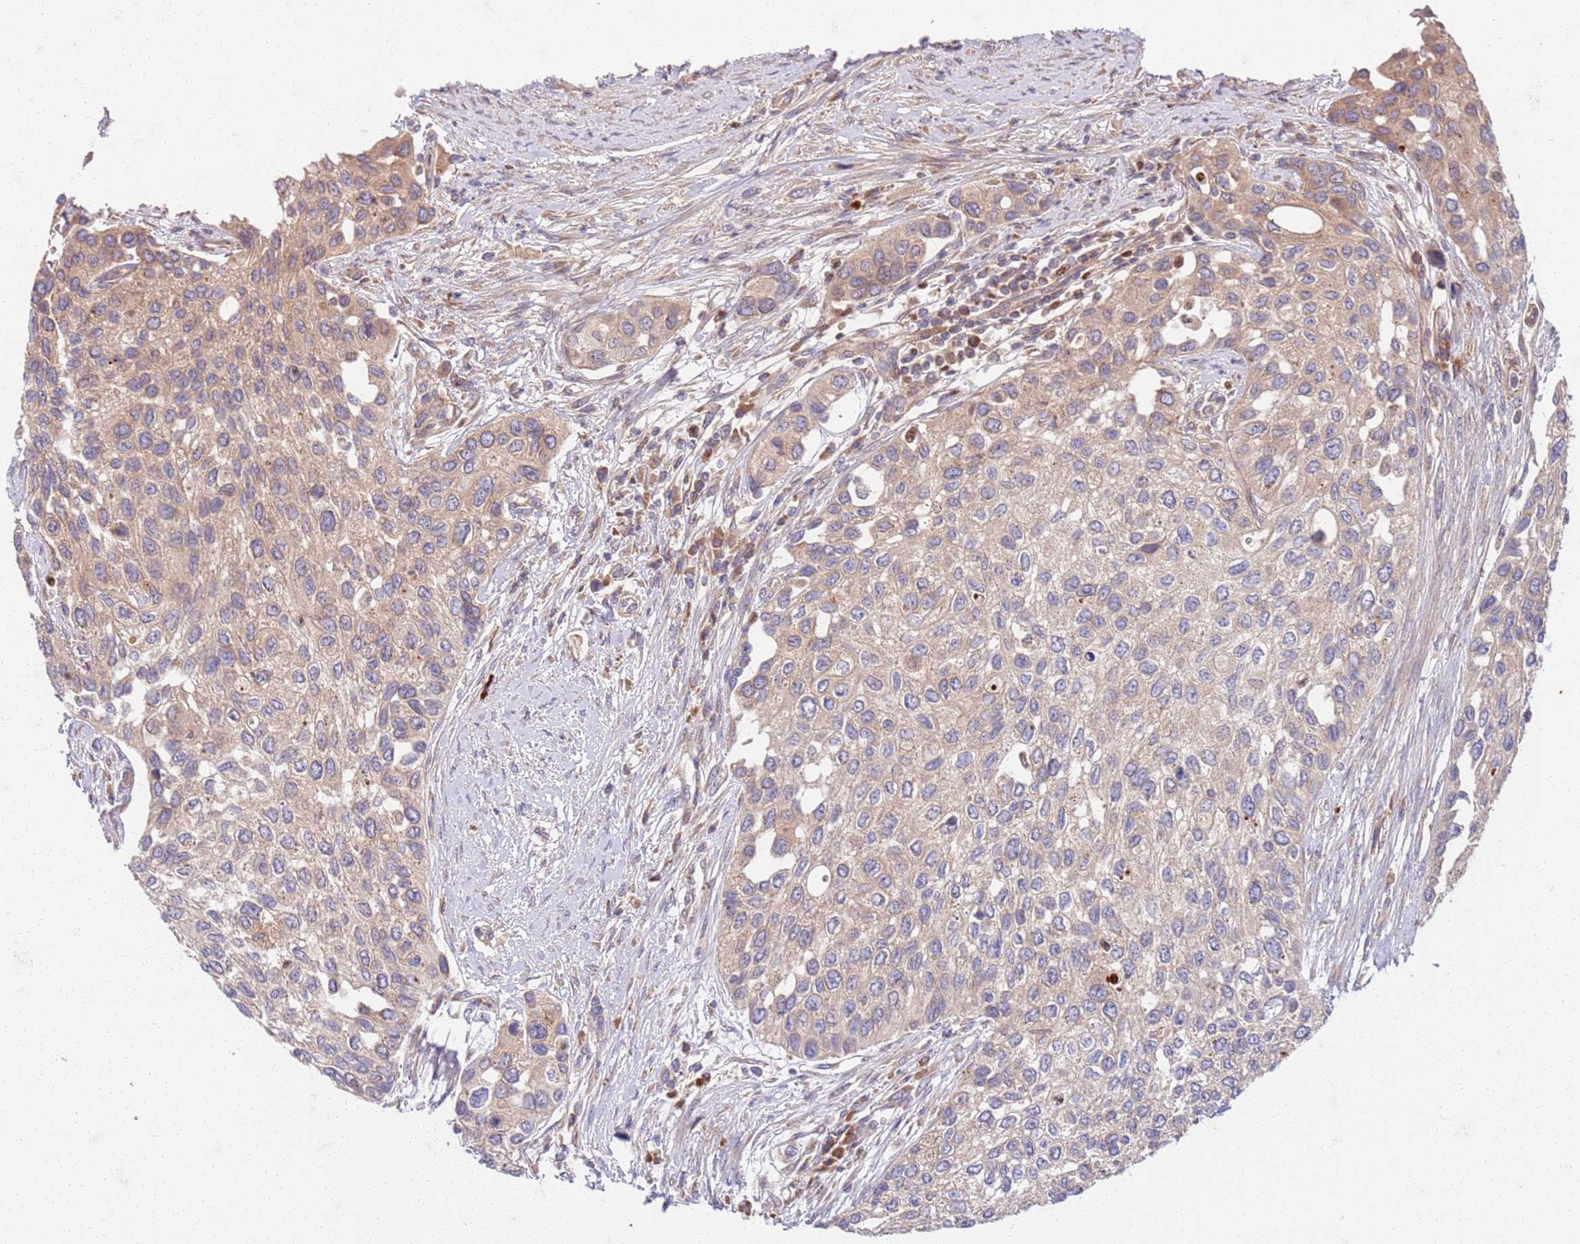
{"staining": {"intensity": "weak", "quantity": "<25%", "location": "cytoplasmic/membranous"}, "tissue": "urothelial cancer", "cell_type": "Tumor cells", "image_type": "cancer", "snomed": [{"axis": "morphology", "description": "Normal tissue, NOS"}, {"axis": "morphology", "description": "Urothelial carcinoma, High grade"}, {"axis": "topography", "description": "Vascular tissue"}, {"axis": "topography", "description": "Urinary bladder"}], "caption": "IHC of urothelial carcinoma (high-grade) exhibits no expression in tumor cells.", "gene": "OSBP", "patient": {"sex": "female", "age": 56}}